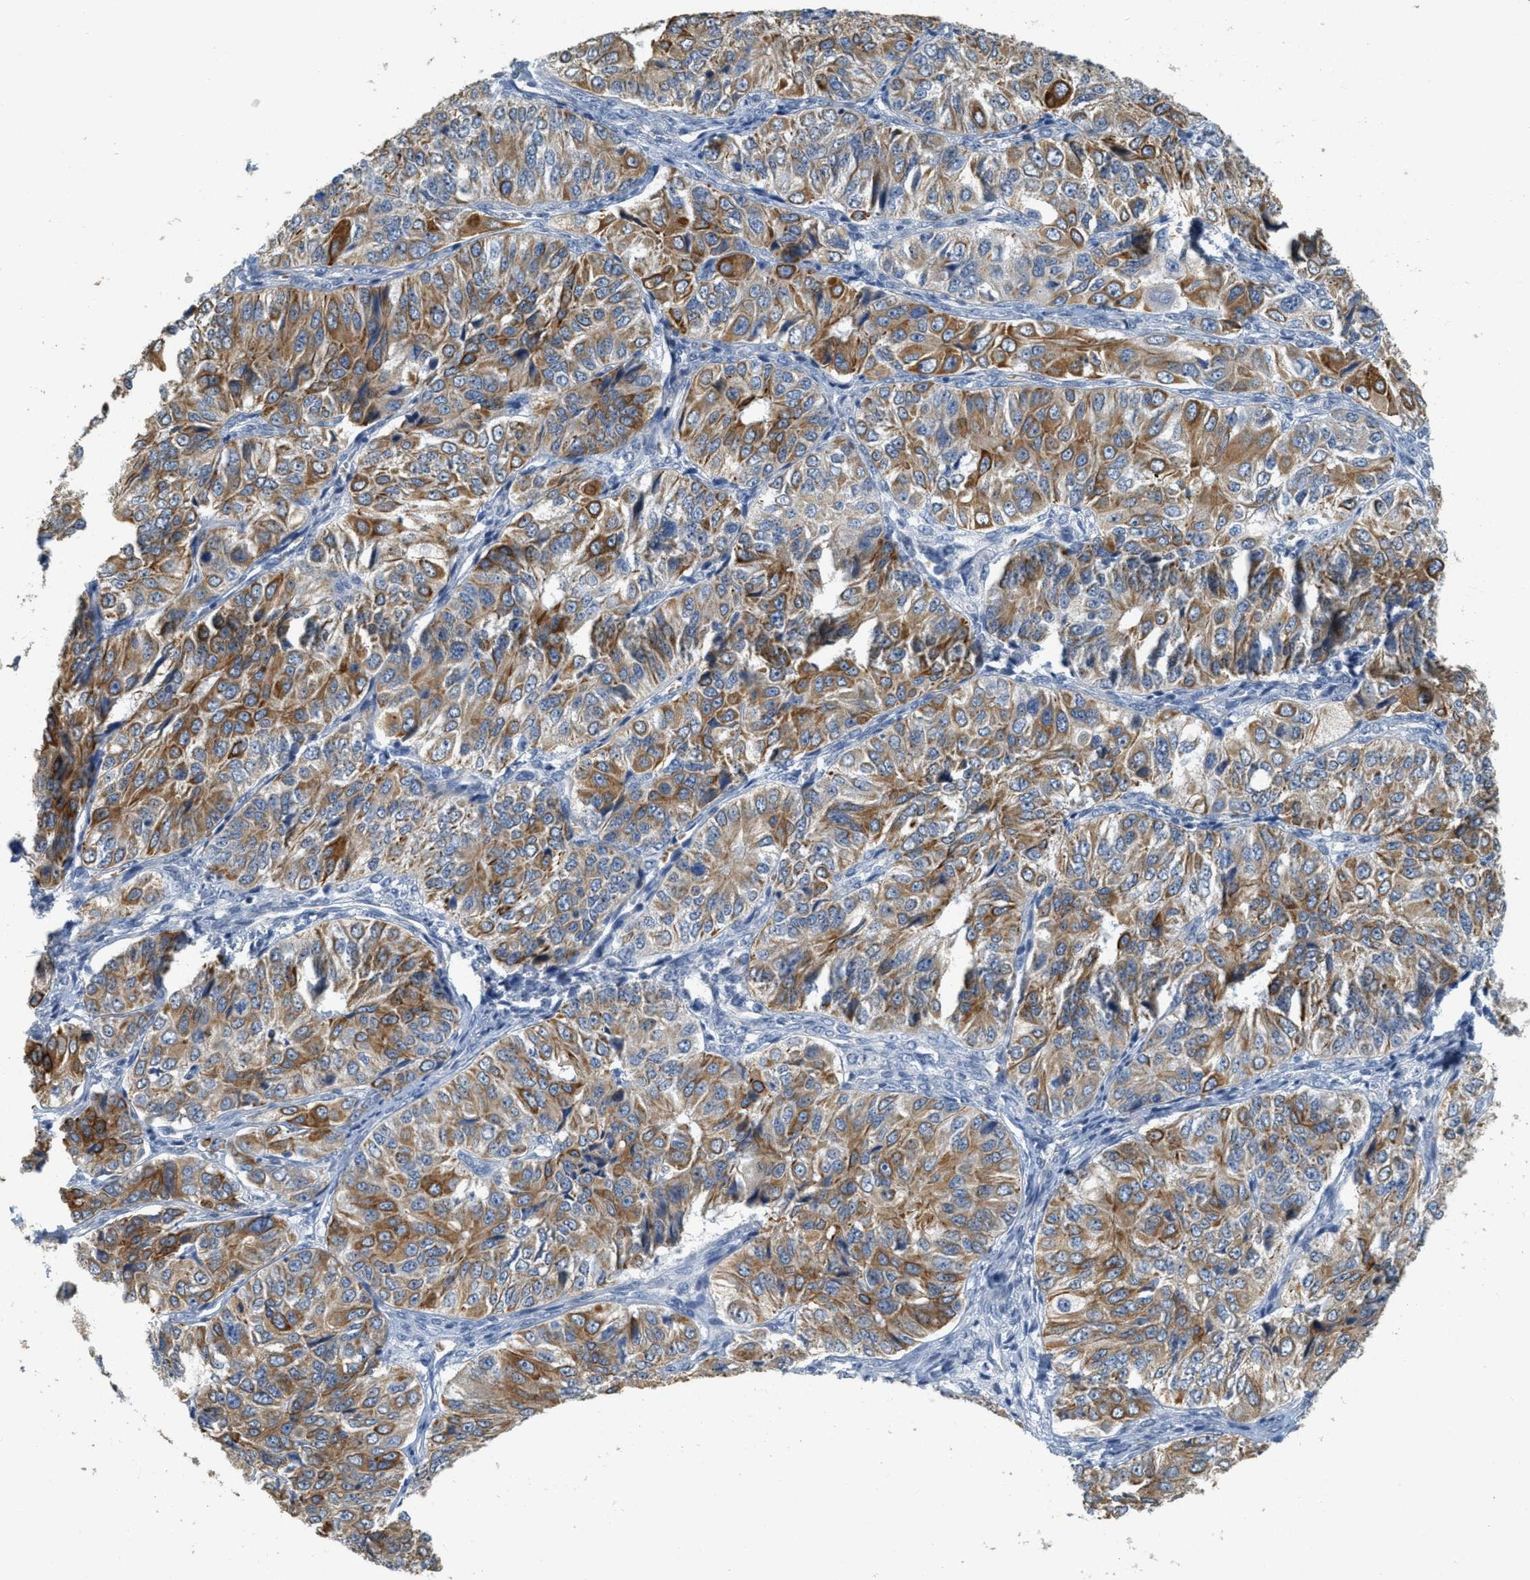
{"staining": {"intensity": "moderate", "quantity": ">75%", "location": "cytoplasmic/membranous"}, "tissue": "ovarian cancer", "cell_type": "Tumor cells", "image_type": "cancer", "snomed": [{"axis": "morphology", "description": "Carcinoma, endometroid"}, {"axis": "topography", "description": "Ovary"}], "caption": "This histopathology image reveals immunohistochemistry (IHC) staining of human endometroid carcinoma (ovarian), with medium moderate cytoplasmic/membranous expression in approximately >75% of tumor cells.", "gene": "MRS2", "patient": {"sex": "female", "age": 51}}